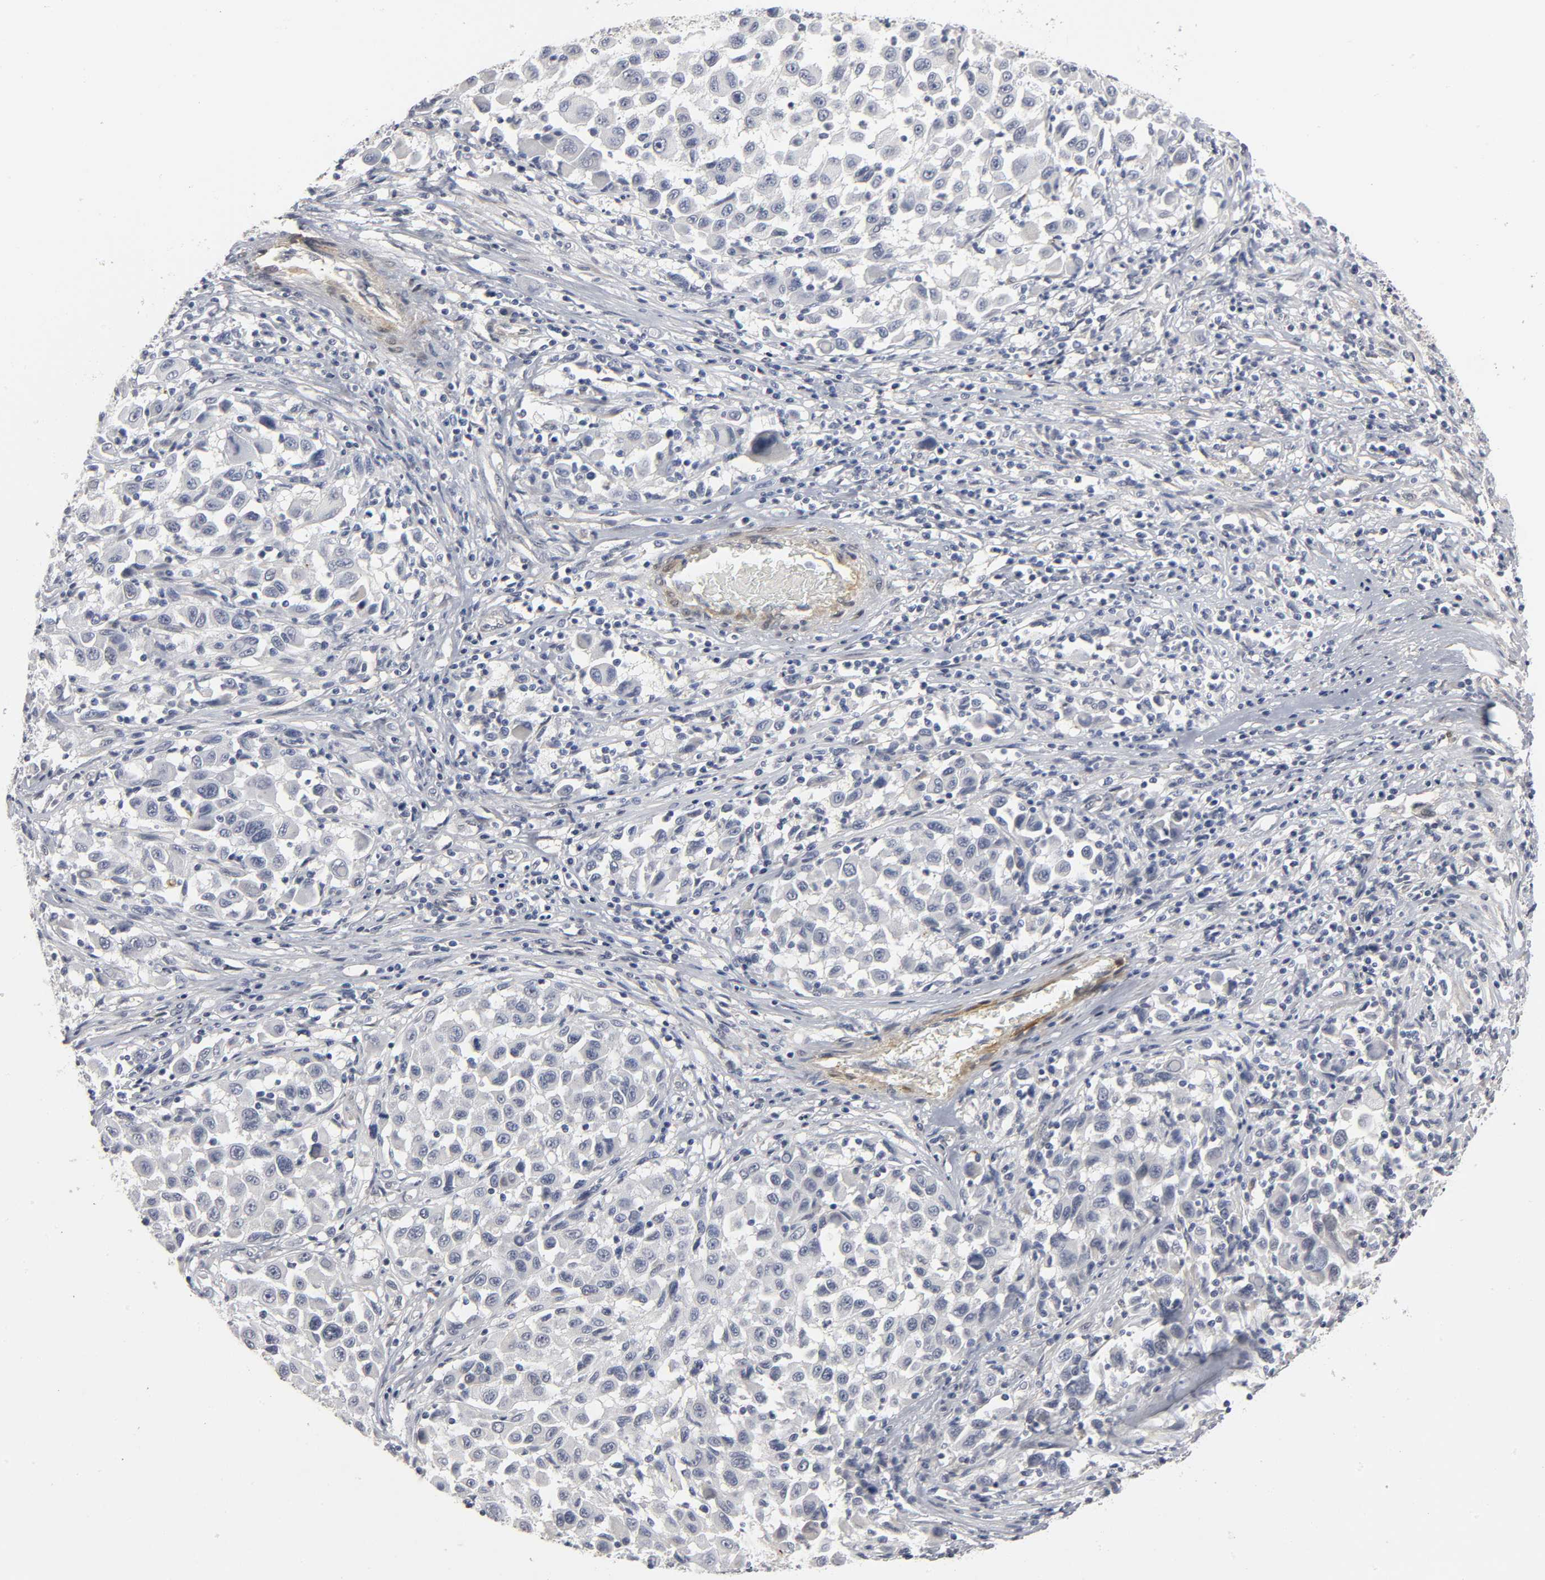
{"staining": {"intensity": "negative", "quantity": "none", "location": "none"}, "tissue": "melanoma", "cell_type": "Tumor cells", "image_type": "cancer", "snomed": [{"axis": "morphology", "description": "Malignant melanoma, Metastatic site"}, {"axis": "topography", "description": "Lymph node"}], "caption": "High power microscopy micrograph of an IHC image of melanoma, revealing no significant staining in tumor cells.", "gene": "PDLIM3", "patient": {"sex": "male", "age": 61}}